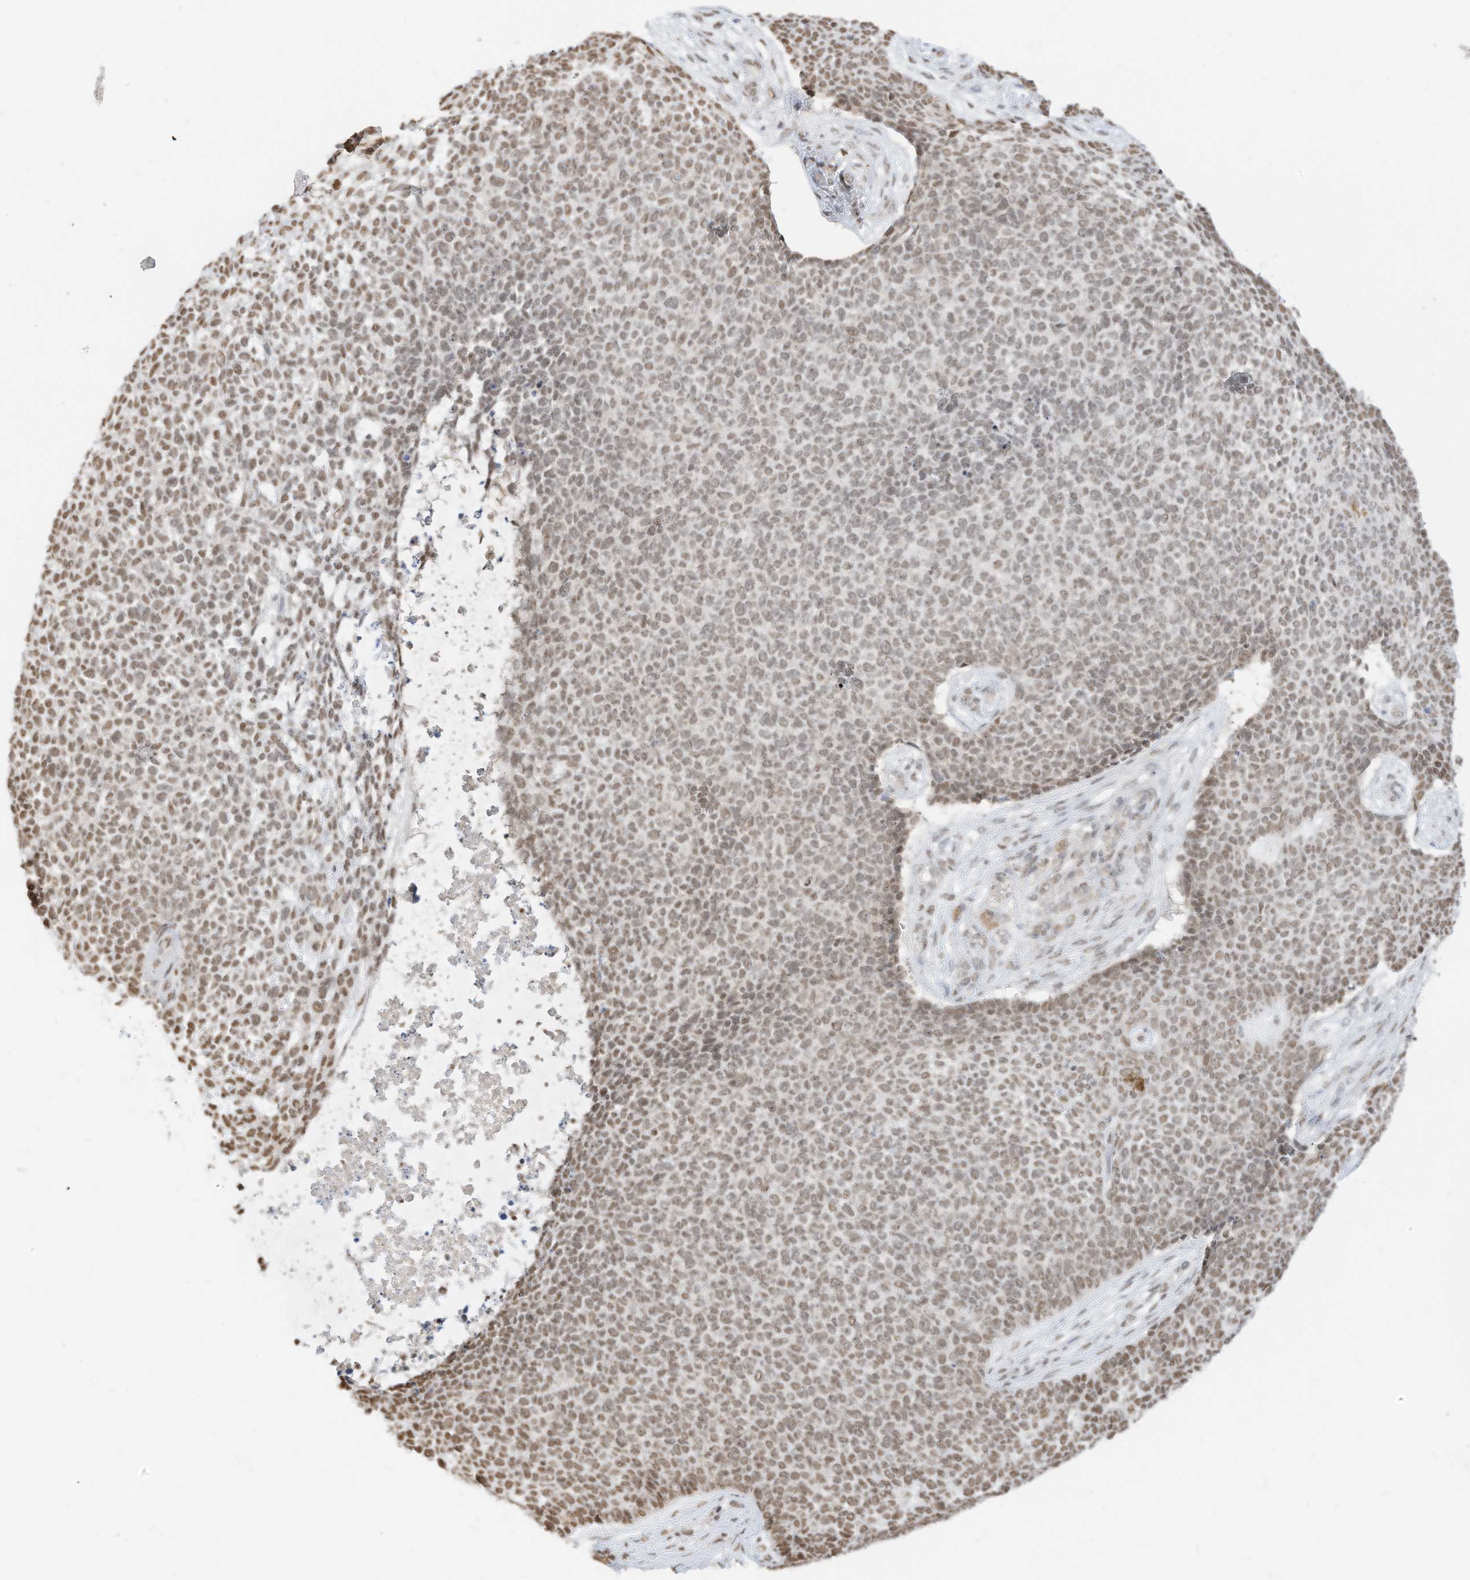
{"staining": {"intensity": "weak", "quantity": "25%-75%", "location": "nuclear"}, "tissue": "skin cancer", "cell_type": "Tumor cells", "image_type": "cancer", "snomed": [{"axis": "morphology", "description": "Basal cell carcinoma"}, {"axis": "topography", "description": "Skin"}], "caption": "This is a photomicrograph of immunohistochemistry (IHC) staining of skin cancer (basal cell carcinoma), which shows weak positivity in the nuclear of tumor cells.", "gene": "NHSL1", "patient": {"sex": "female", "age": 84}}